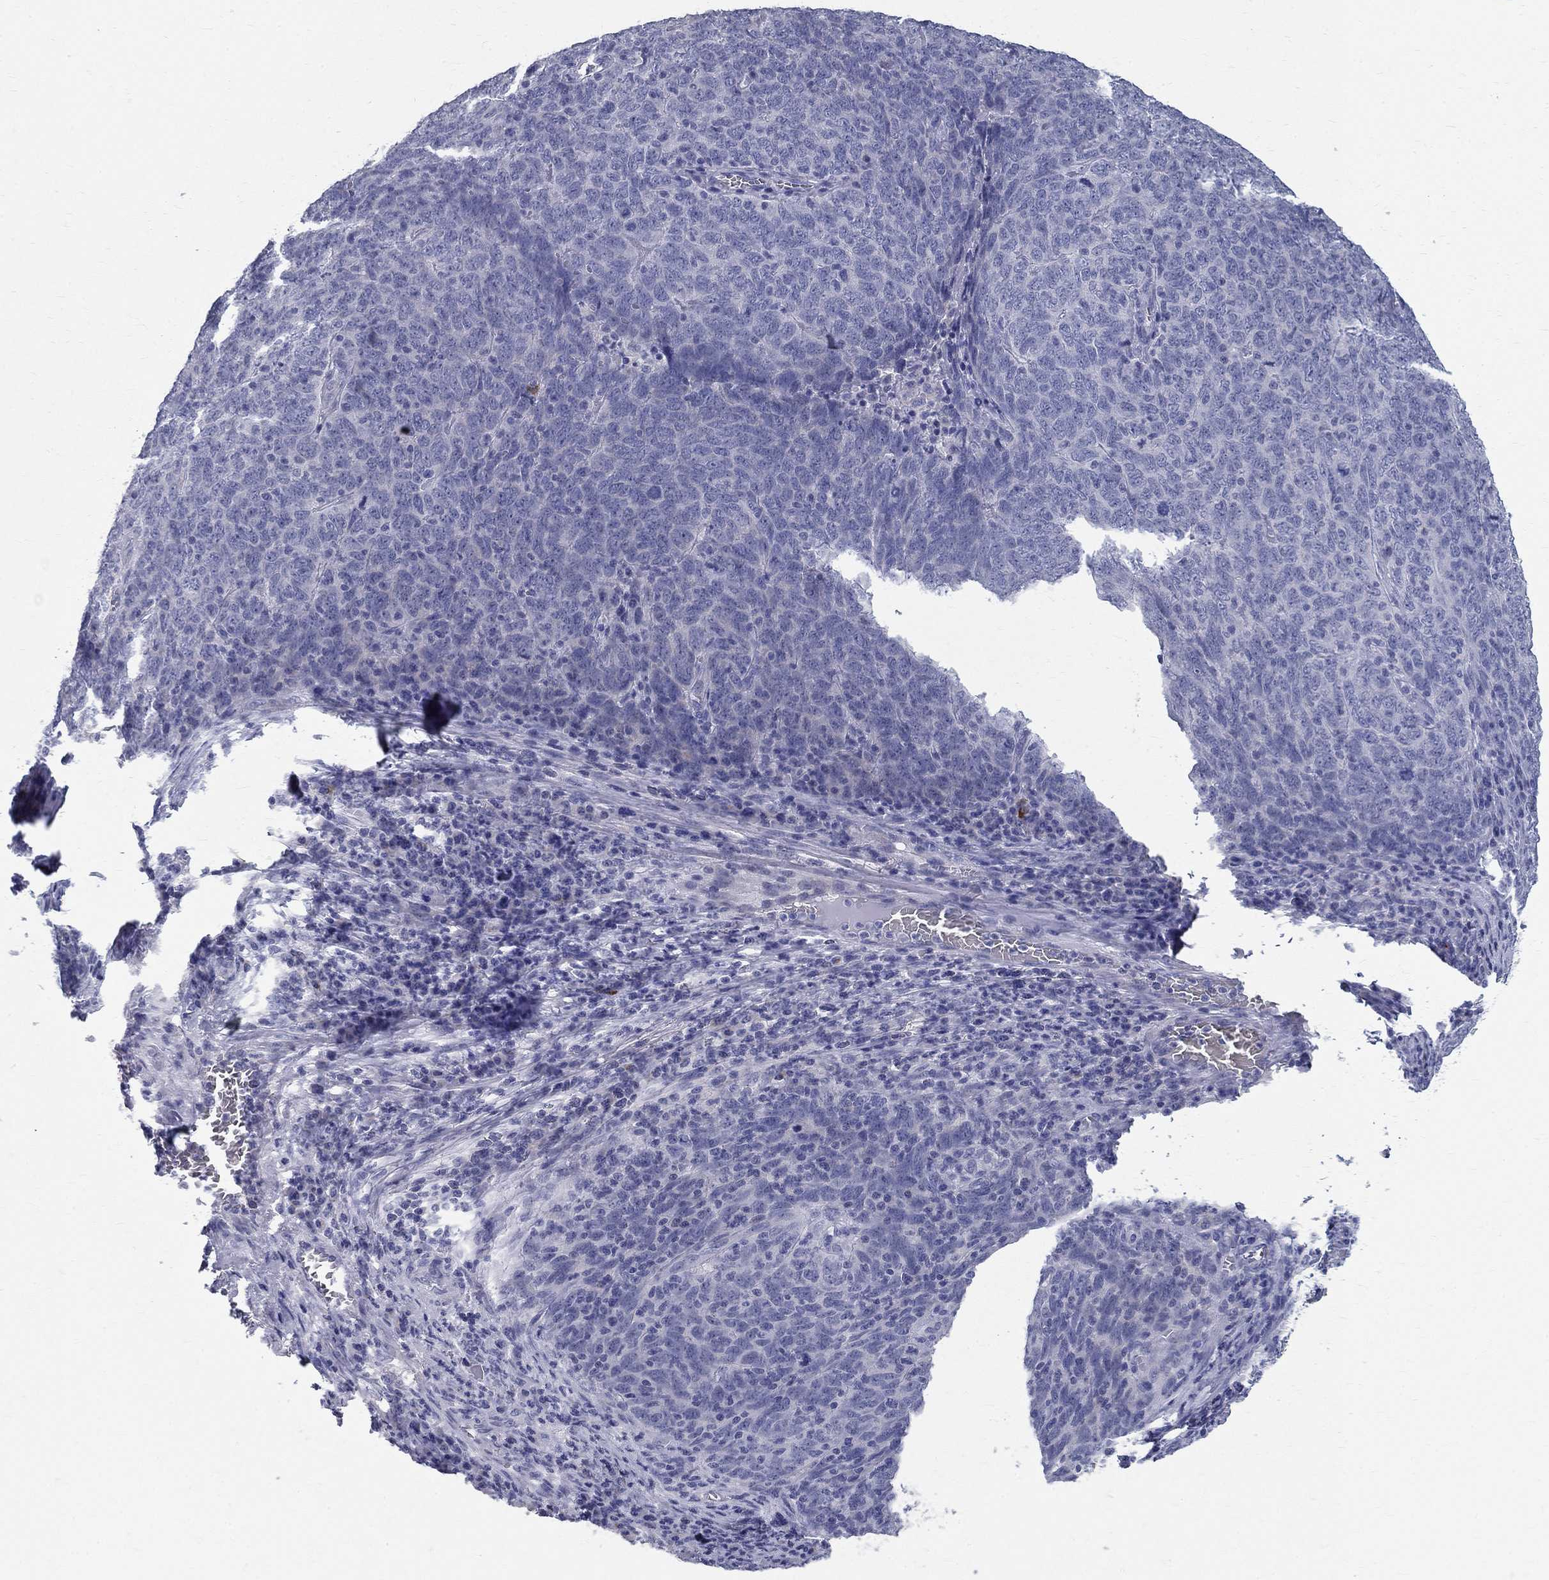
{"staining": {"intensity": "negative", "quantity": "none", "location": "none"}, "tissue": "skin cancer", "cell_type": "Tumor cells", "image_type": "cancer", "snomed": [{"axis": "morphology", "description": "Squamous cell carcinoma, NOS"}, {"axis": "topography", "description": "Skin"}, {"axis": "topography", "description": "Anal"}], "caption": "Immunohistochemical staining of human skin squamous cell carcinoma reveals no significant positivity in tumor cells. (Stains: DAB (3,3'-diaminobenzidine) immunohistochemistry with hematoxylin counter stain, Microscopy: brightfield microscopy at high magnification).", "gene": "TGM4", "patient": {"sex": "female", "age": 51}}